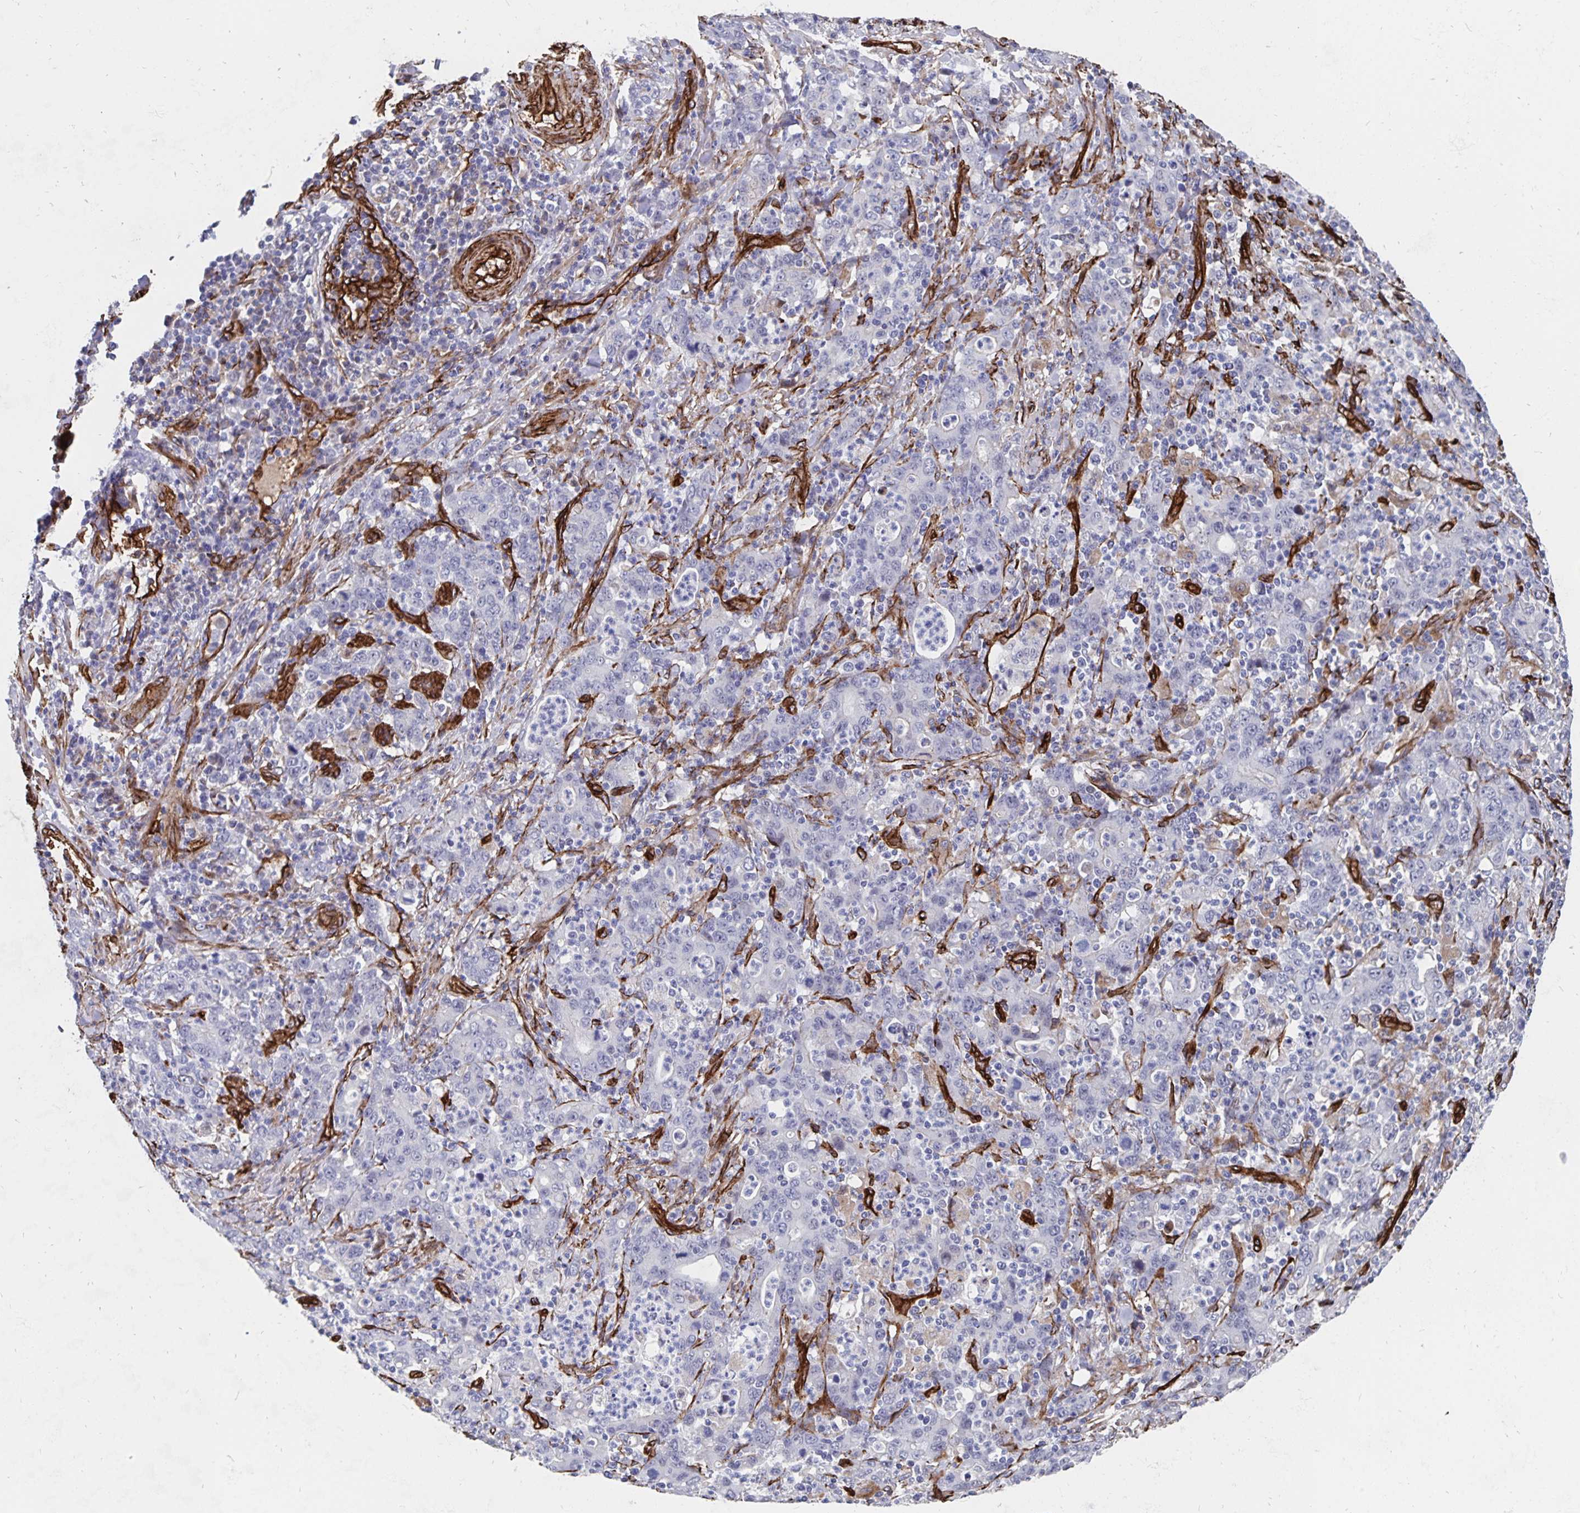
{"staining": {"intensity": "negative", "quantity": "none", "location": "none"}, "tissue": "stomach cancer", "cell_type": "Tumor cells", "image_type": "cancer", "snomed": [{"axis": "morphology", "description": "Adenocarcinoma, NOS"}, {"axis": "topography", "description": "Stomach, upper"}], "caption": "Immunohistochemistry image of neoplastic tissue: human stomach cancer (adenocarcinoma) stained with DAB shows no significant protein expression in tumor cells. Brightfield microscopy of IHC stained with DAB (brown) and hematoxylin (blue), captured at high magnification.", "gene": "DCHS2", "patient": {"sex": "male", "age": 69}}